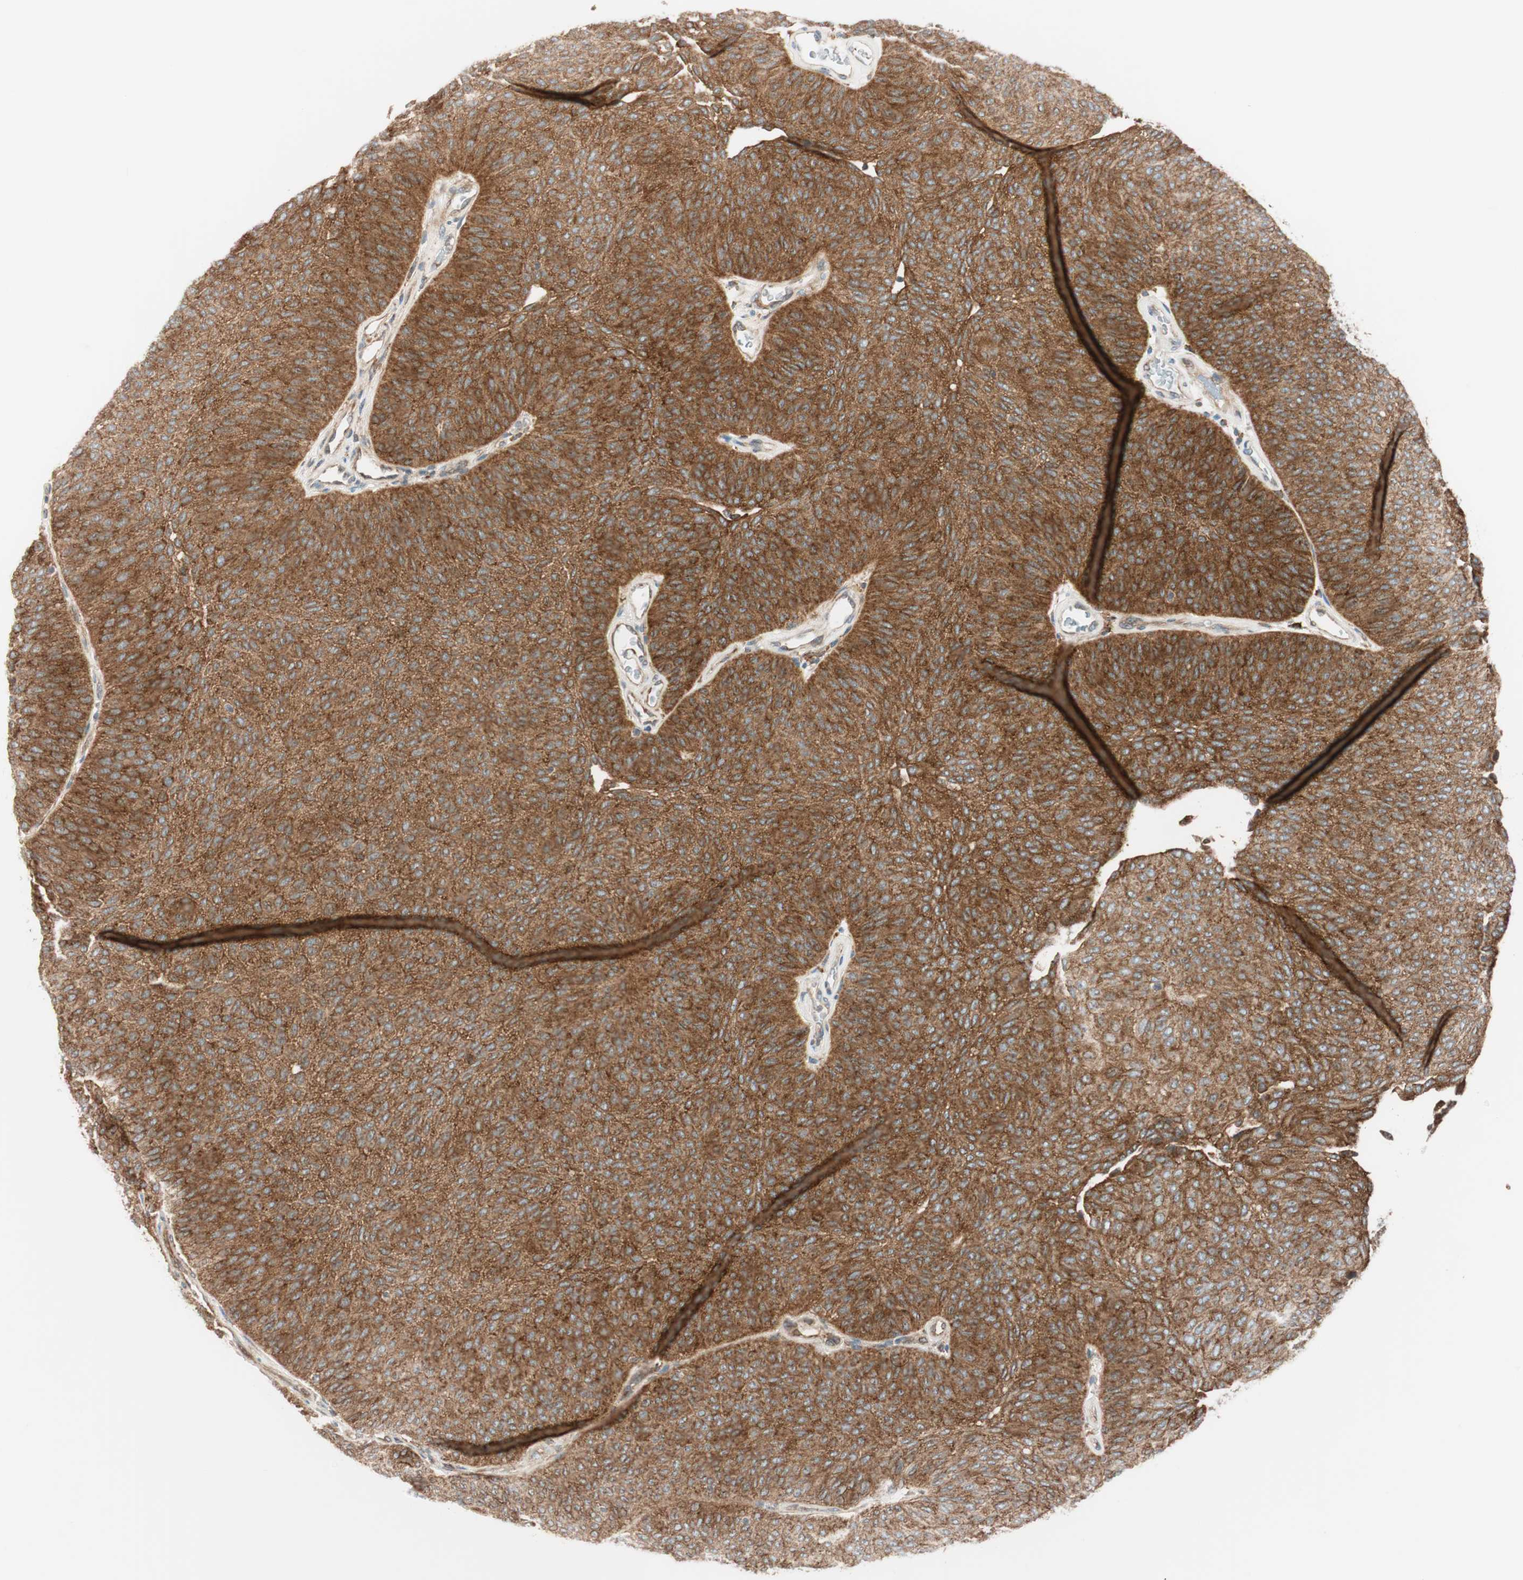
{"staining": {"intensity": "strong", "quantity": ">75%", "location": "cytoplasmic/membranous"}, "tissue": "urothelial cancer", "cell_type": "Tumor cells", "image_type": "cancer", "snomed": [{"axis": "morphology", "description": "Urothelial carcinoma, Low grade"}, {"axis": "topography", "description": "Urinary bladder"}], "caption": "Protein staining of urothelial cancer tissue exhibits strong cytoplasmic/membranous positivity in approximately >75% of tumor cells.", "gene": "ABI1", "patient": {"sex": "female", "age": 60}}